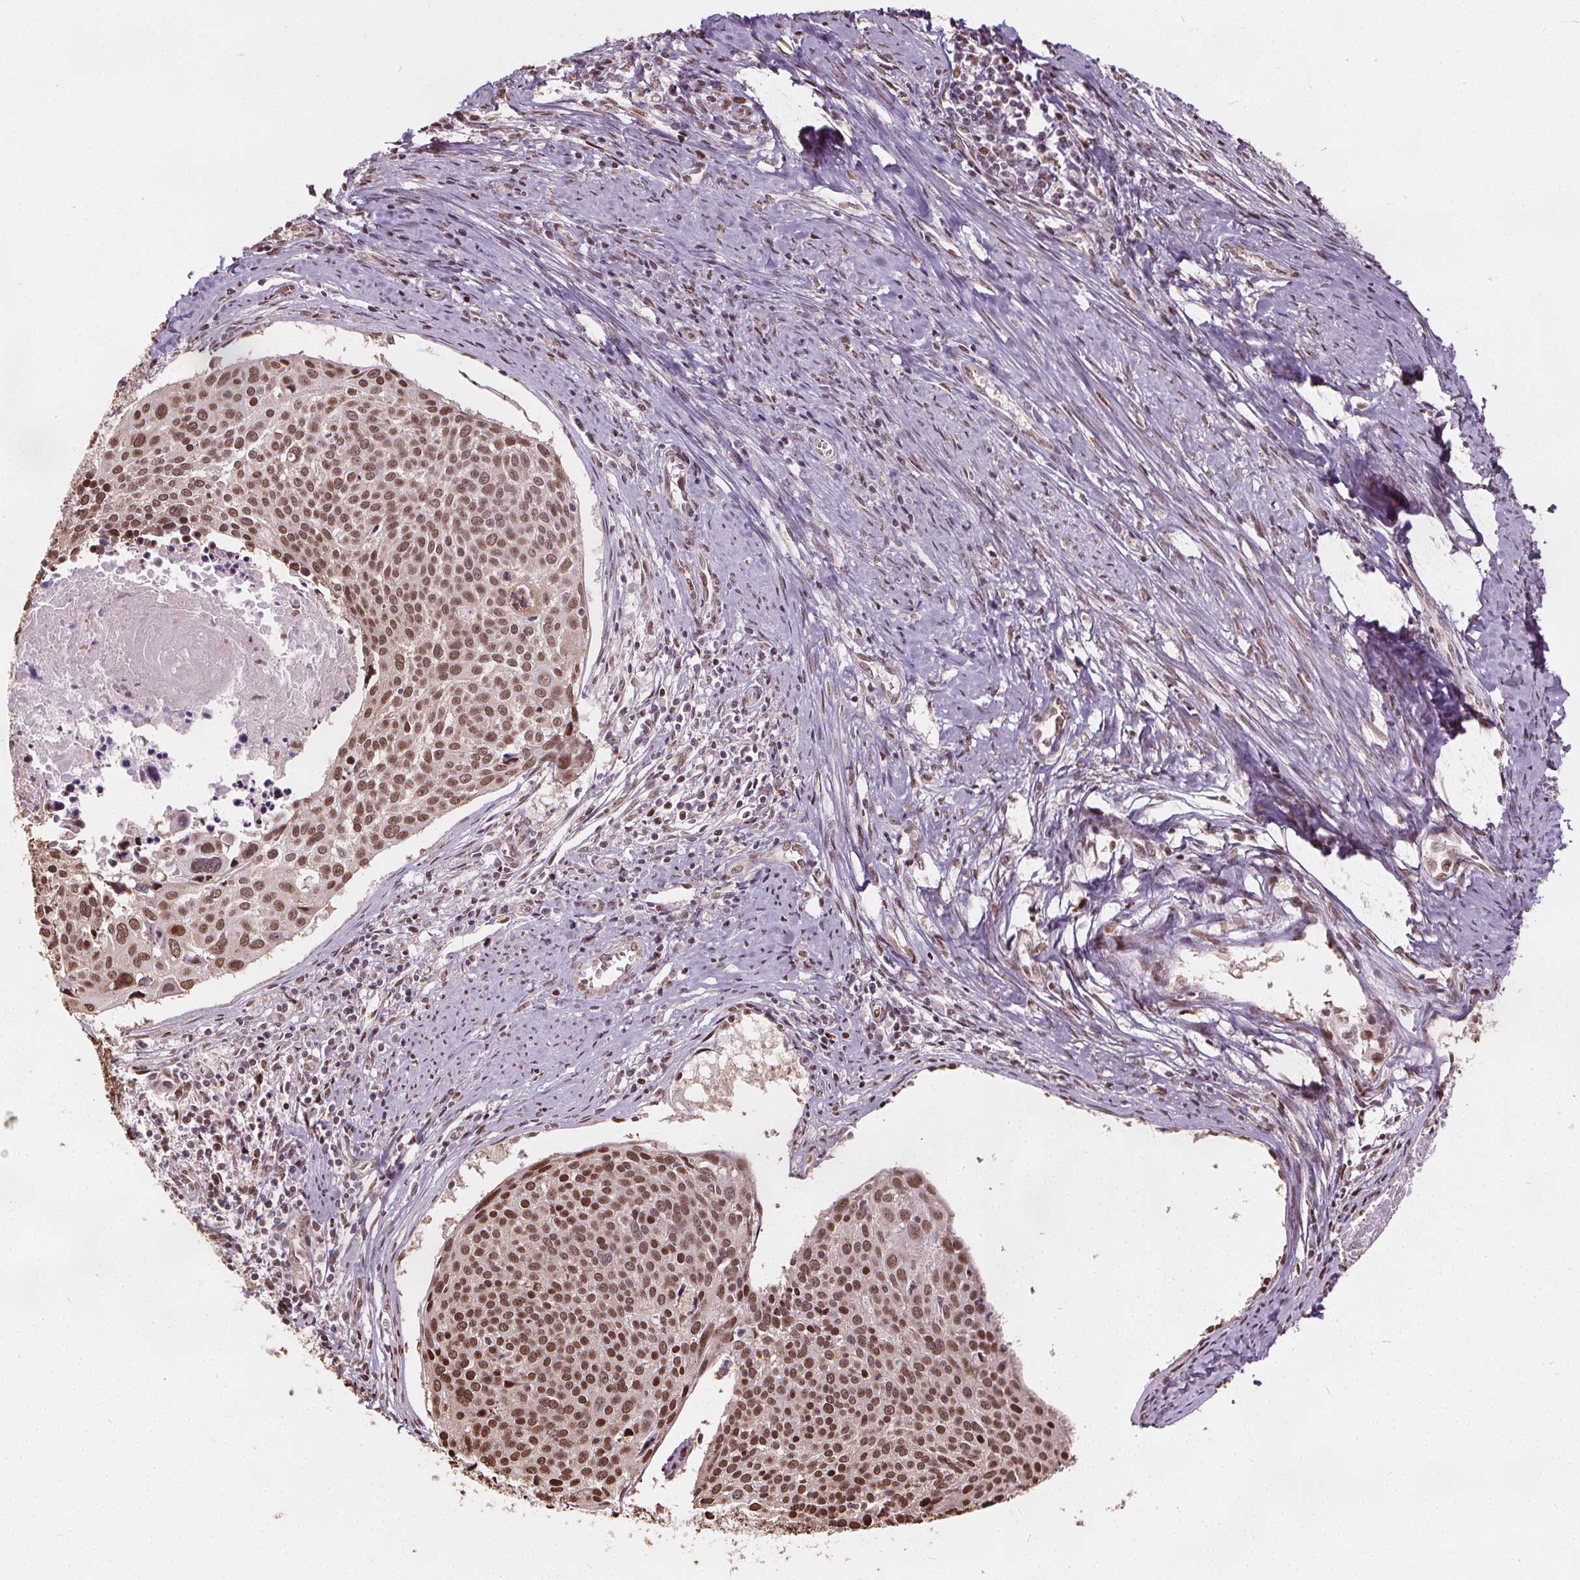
{"staining": {"intensity": "moderate", "quantity": ">75%", "location": "nuclear"}, "tissue": "cervical cancer", "cell_type": "Tumor cells", "image_type": "cancer", "snomed": [{"axis": "morphology", "description": "Squamous cell carcinoma, NOS"}, {"axis": "topography", "description": "Cervix"}], "caption": "A brown stain labels moderate nuclear expression of a protein in human cervical cancer (squamous cell carcinoma) tumor cells. Immunohistochemistry (ihc) stains the protein of interest in brown and the nuclei are stained blue.", "gene": "ISLR2", "patient": {"sex": "female", "age": 39}}